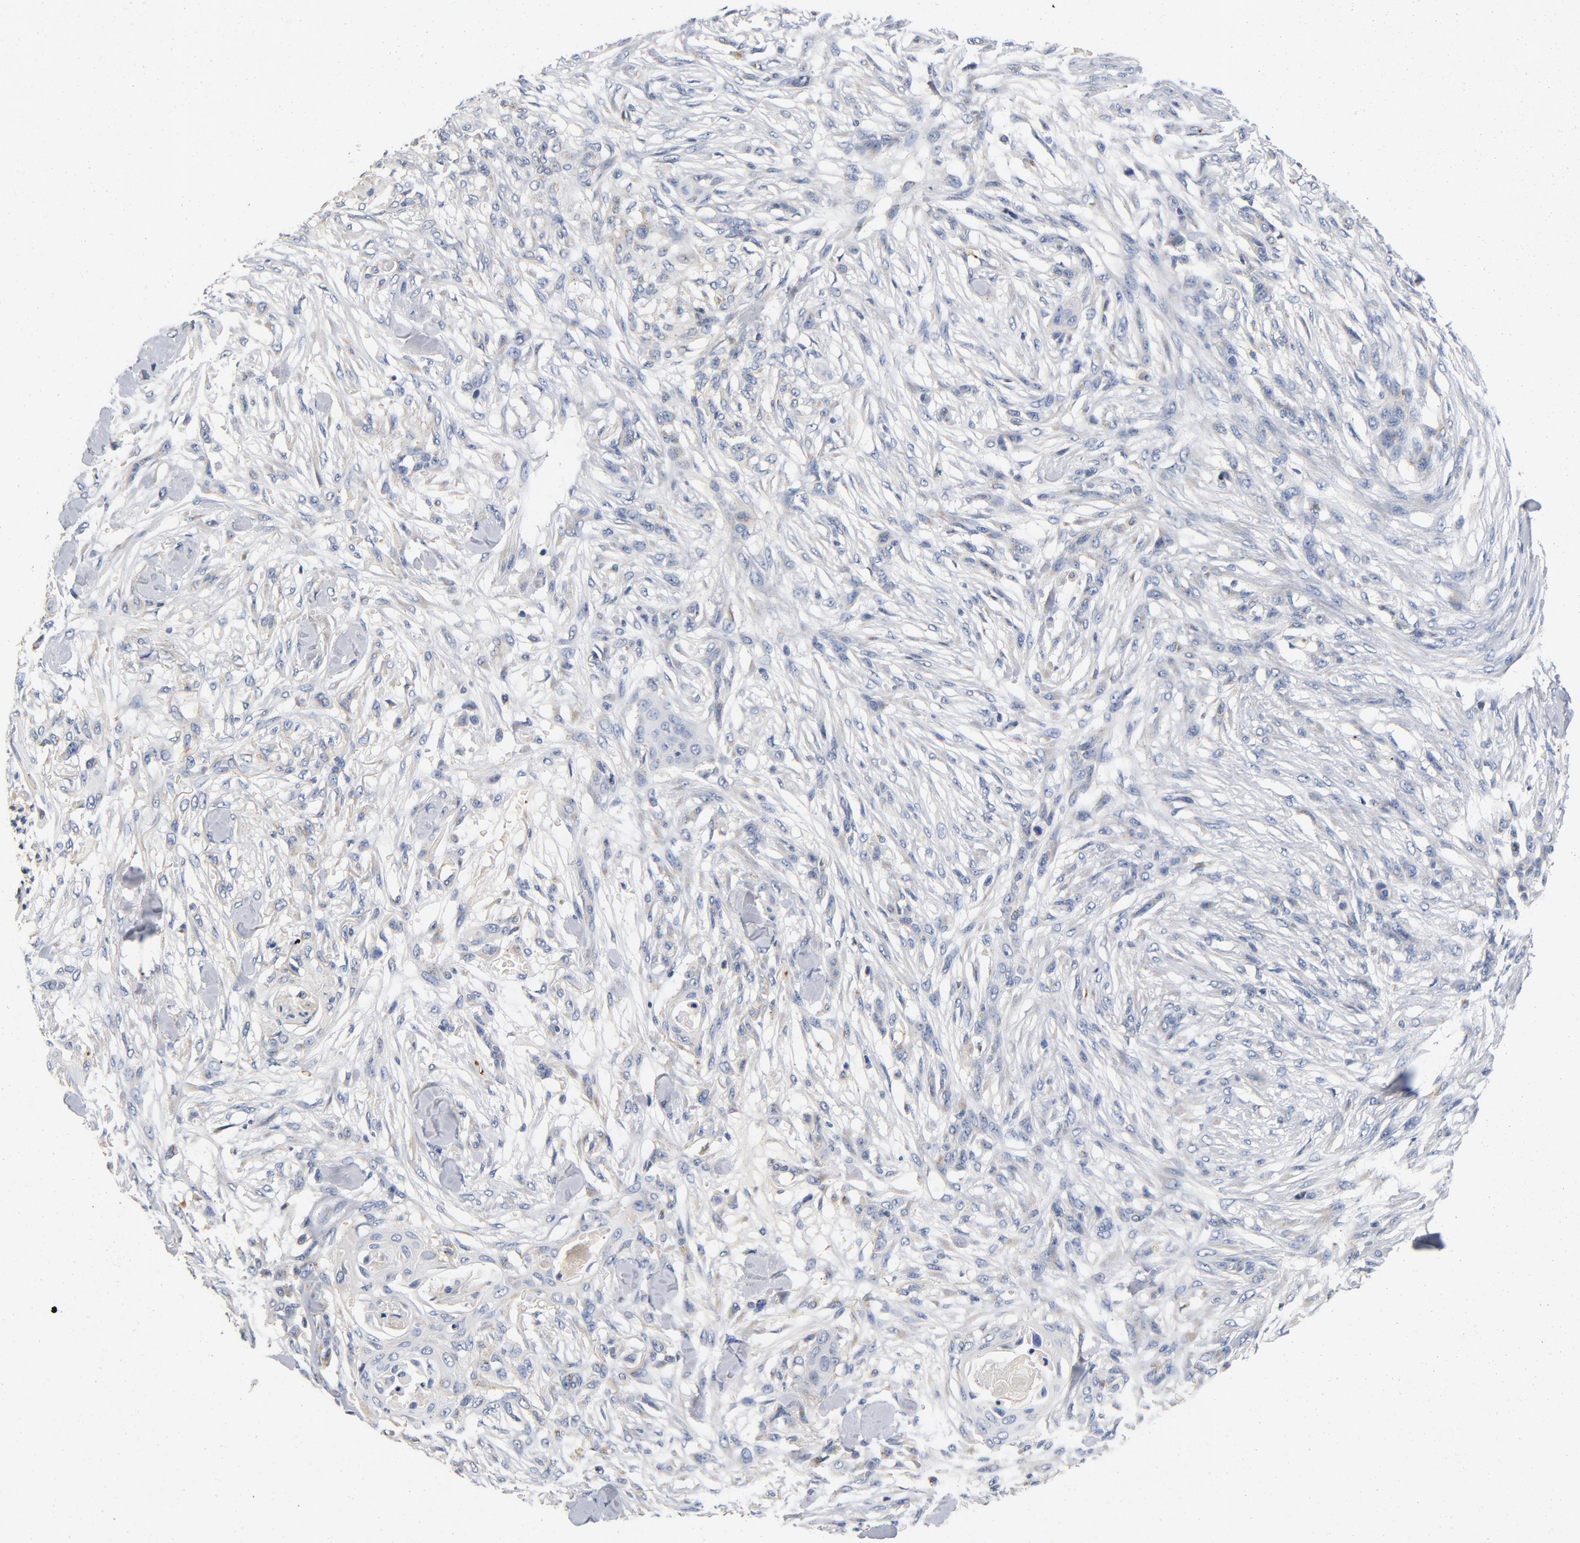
{"staining": {"intensity": "negative", "quantity": "none", "location": "none"}, "tissue": "skin cancer", "cell_type": "Tumor cells", "image_type": "cancer", "snomed": [{"axis": "morphology", "description": "Normal tissue, NOS"}, {"axis": "morphology", "description": "Squamous cell carcinoma, NOS"}, {"axis": "topography", "description": "Skin"}], "caption": "A high-resolution photomicrograph shows immunohistochemistry (IHC) staining of skin squamous cell carcinoma, which exhibits no significant staining in tumor cells.", "gene": "LMAN2", "patient": {"sex": "female", "age": 59}}